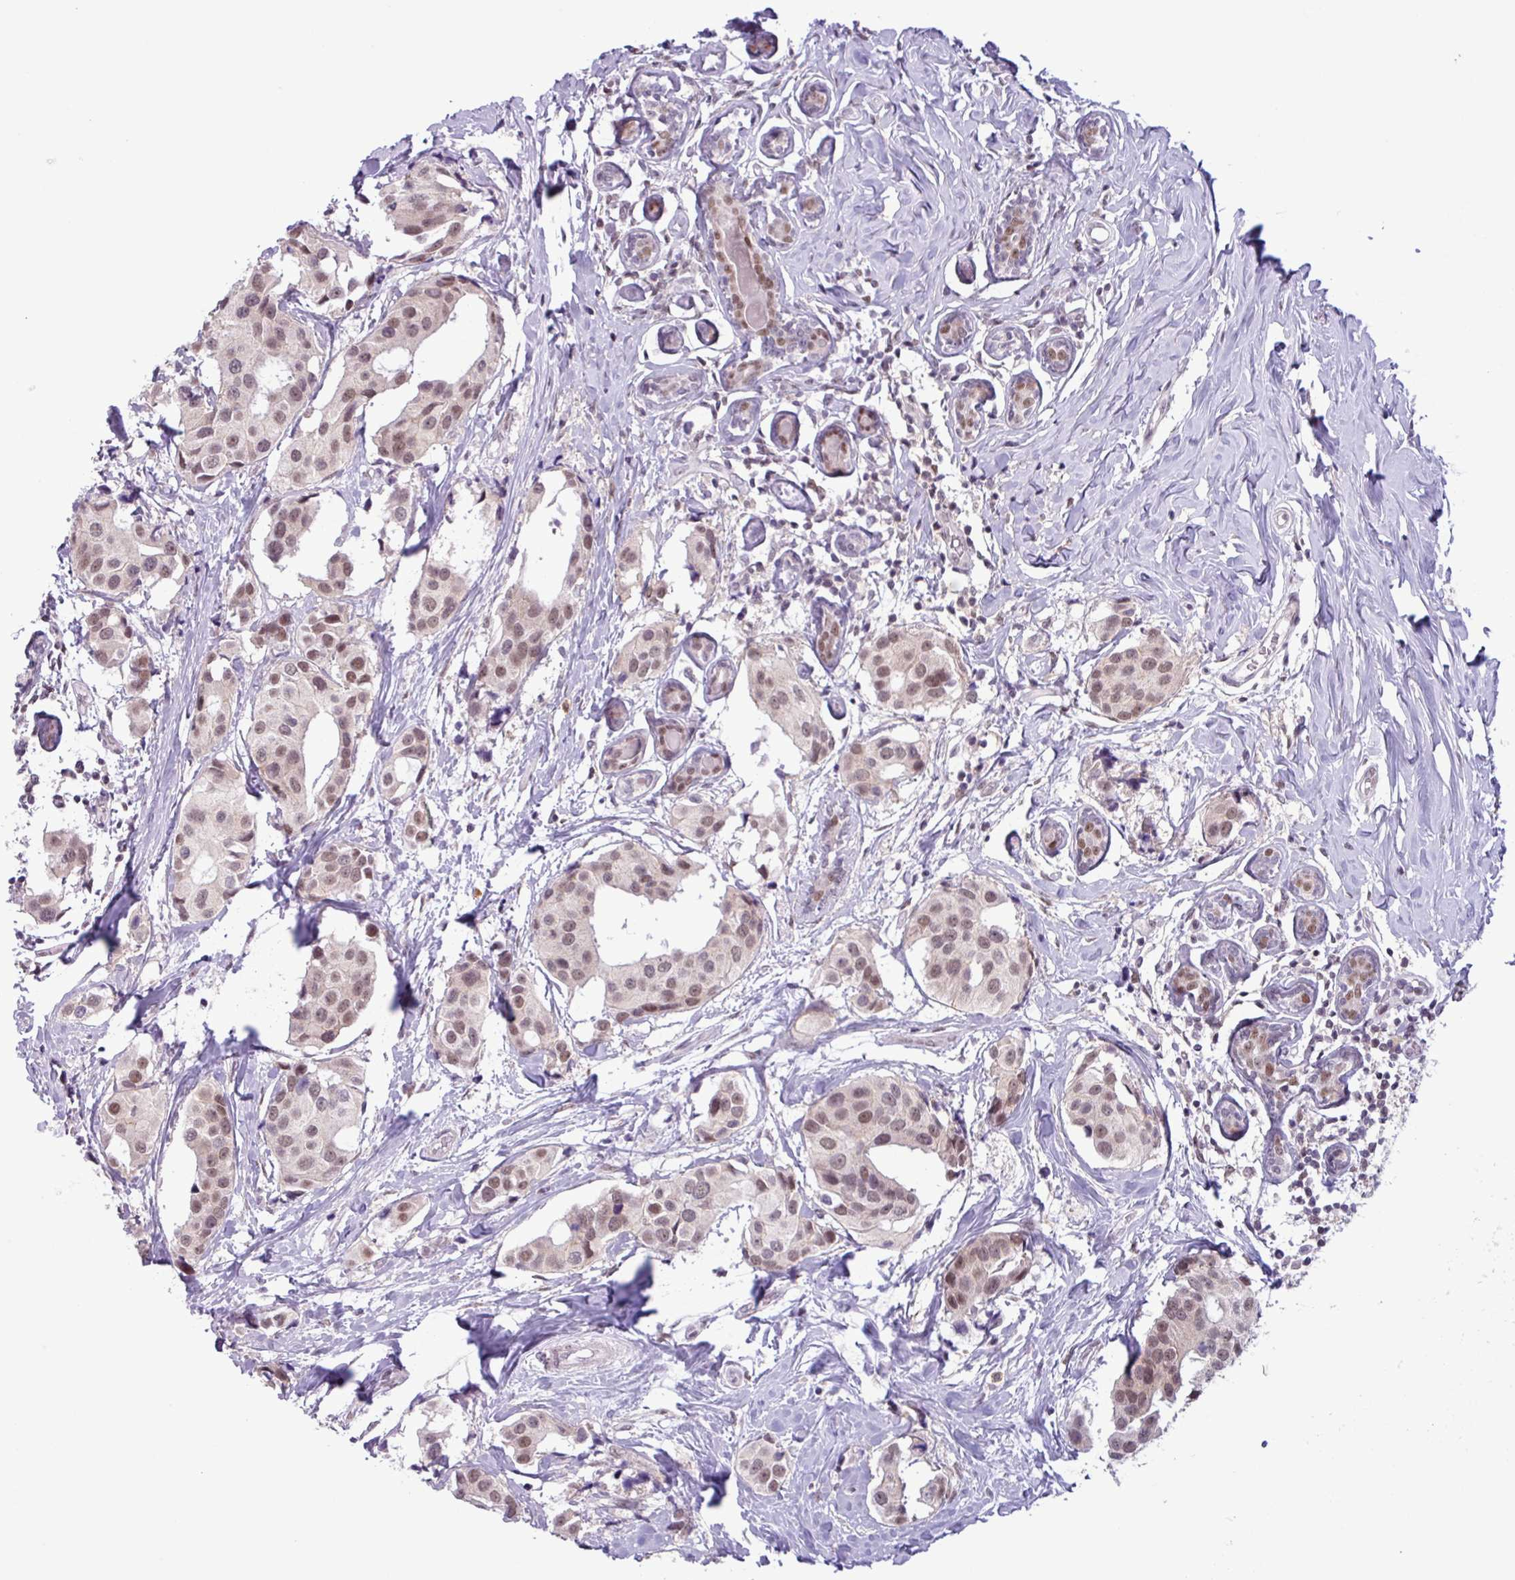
{"staining": {"intensity": "moderate", "quantity": ">75%", "location": "nuclear"}, "tissue": "breast cancer", "cell_type": "Tumor cells", "image_type": "cancer", "snomed": [{"axis": "morphology", "description": "Normal tissue, NOS"}, {"axis": "morphology", "description": "Duct carcinoma"}, {"axis": "topography", "description": "Breast"}], "caption": "Breast cancer stained for a protein demonstrates moderate nuclear positivity in tumor cells.", "gene": "NOTCH2", "patient": {"sex": "female", "age": 39}}